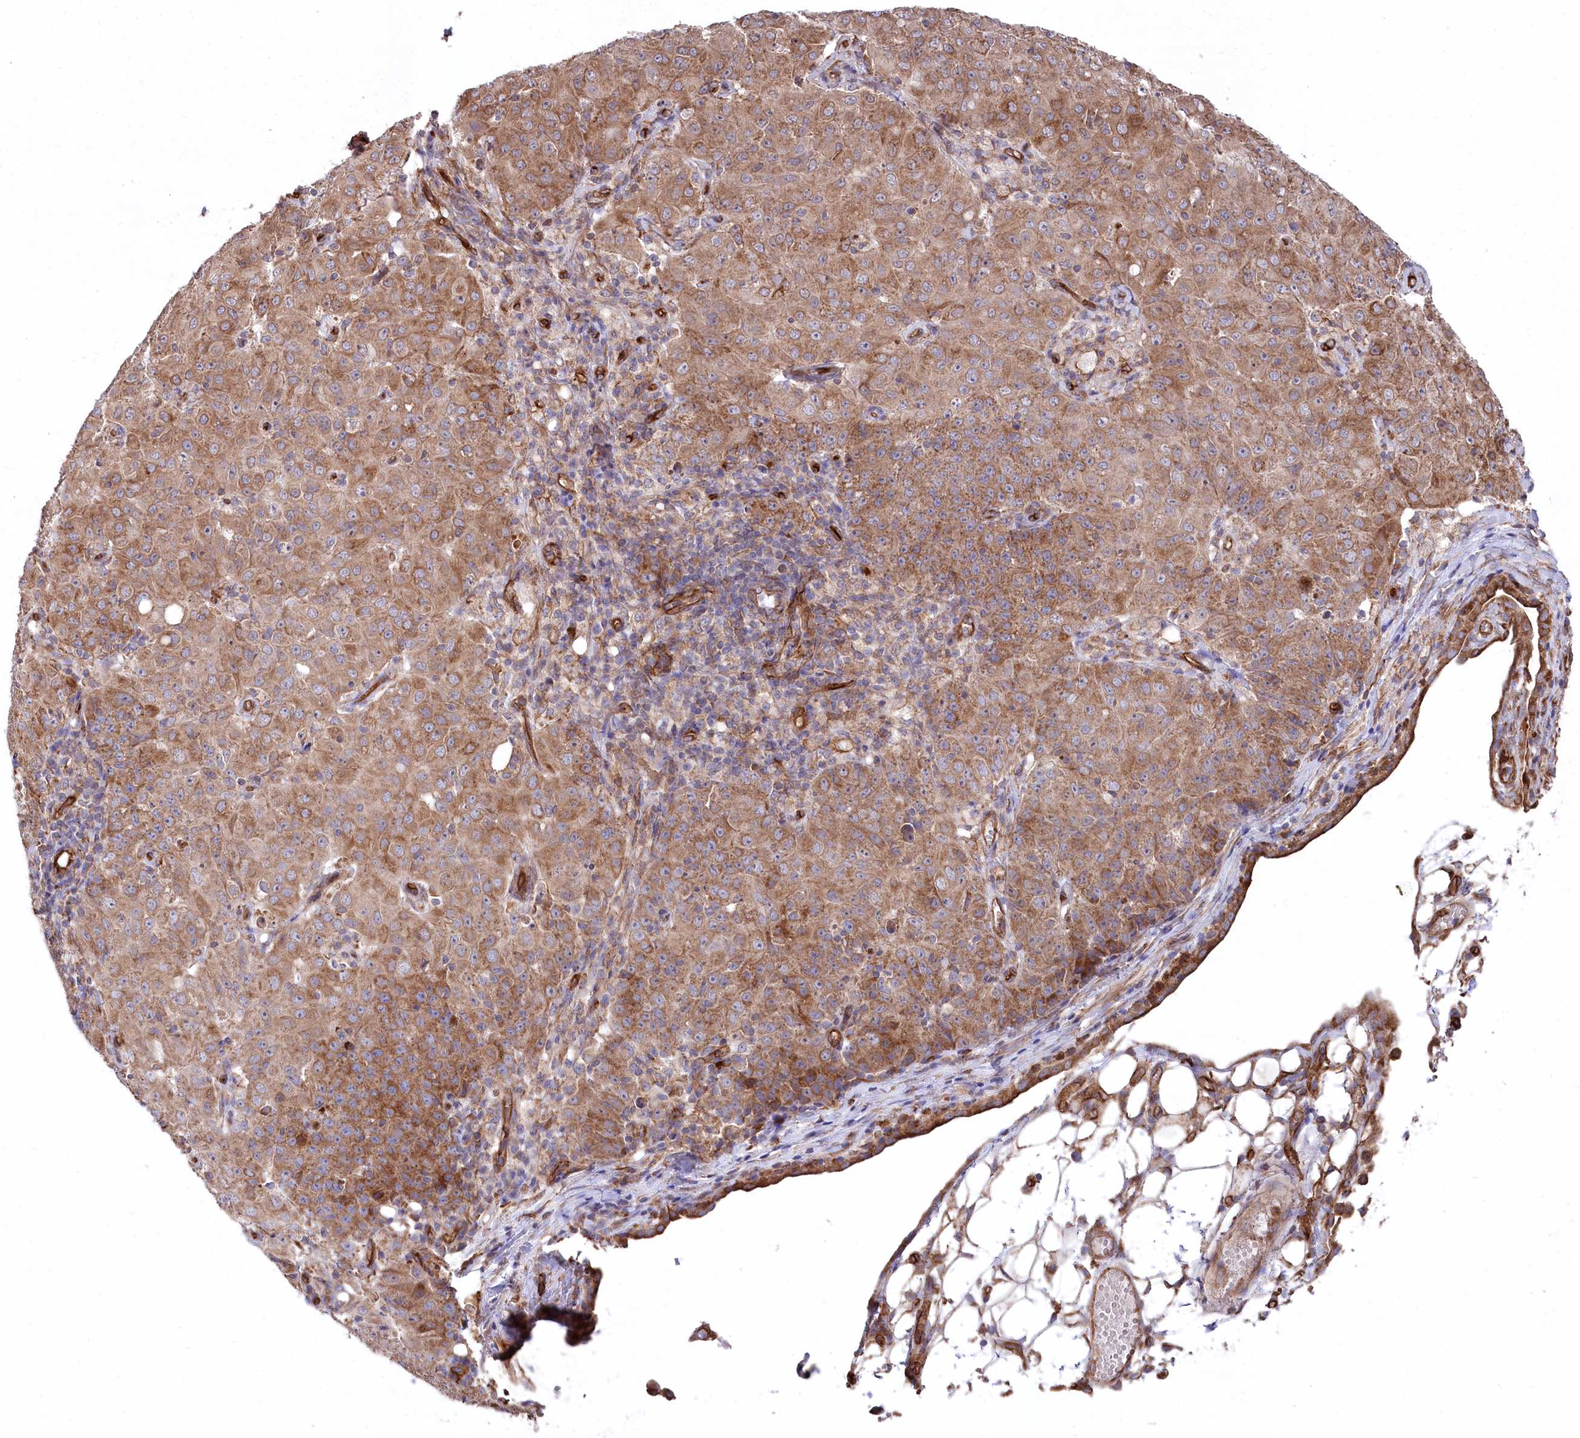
{"staining": {"intensity": "moderate", "quantity": ">75%", "location": "cytoplasmic/membranous"}, "tissue": "ovarian cancer", "cell_type": "Tumor cells", "image_type": "cancer", "snomed": [{"axis": "morphology", "description": "Carcinoma, endometroid"}, {"axis": "topography", "description": "Ovary"}], "caption": "This micrograph demonstrates ovarian cancer (endometroid carcinoma) stained with immunohistochemistry (IHC) to label a protein in brown. The cytoplasmic/membranous of tumor cells show moderate positivity for the protein. Nuclei are counter-stained blue.", "gene": "MTPAP", "patient": {"sex": "female", "age": 42}}